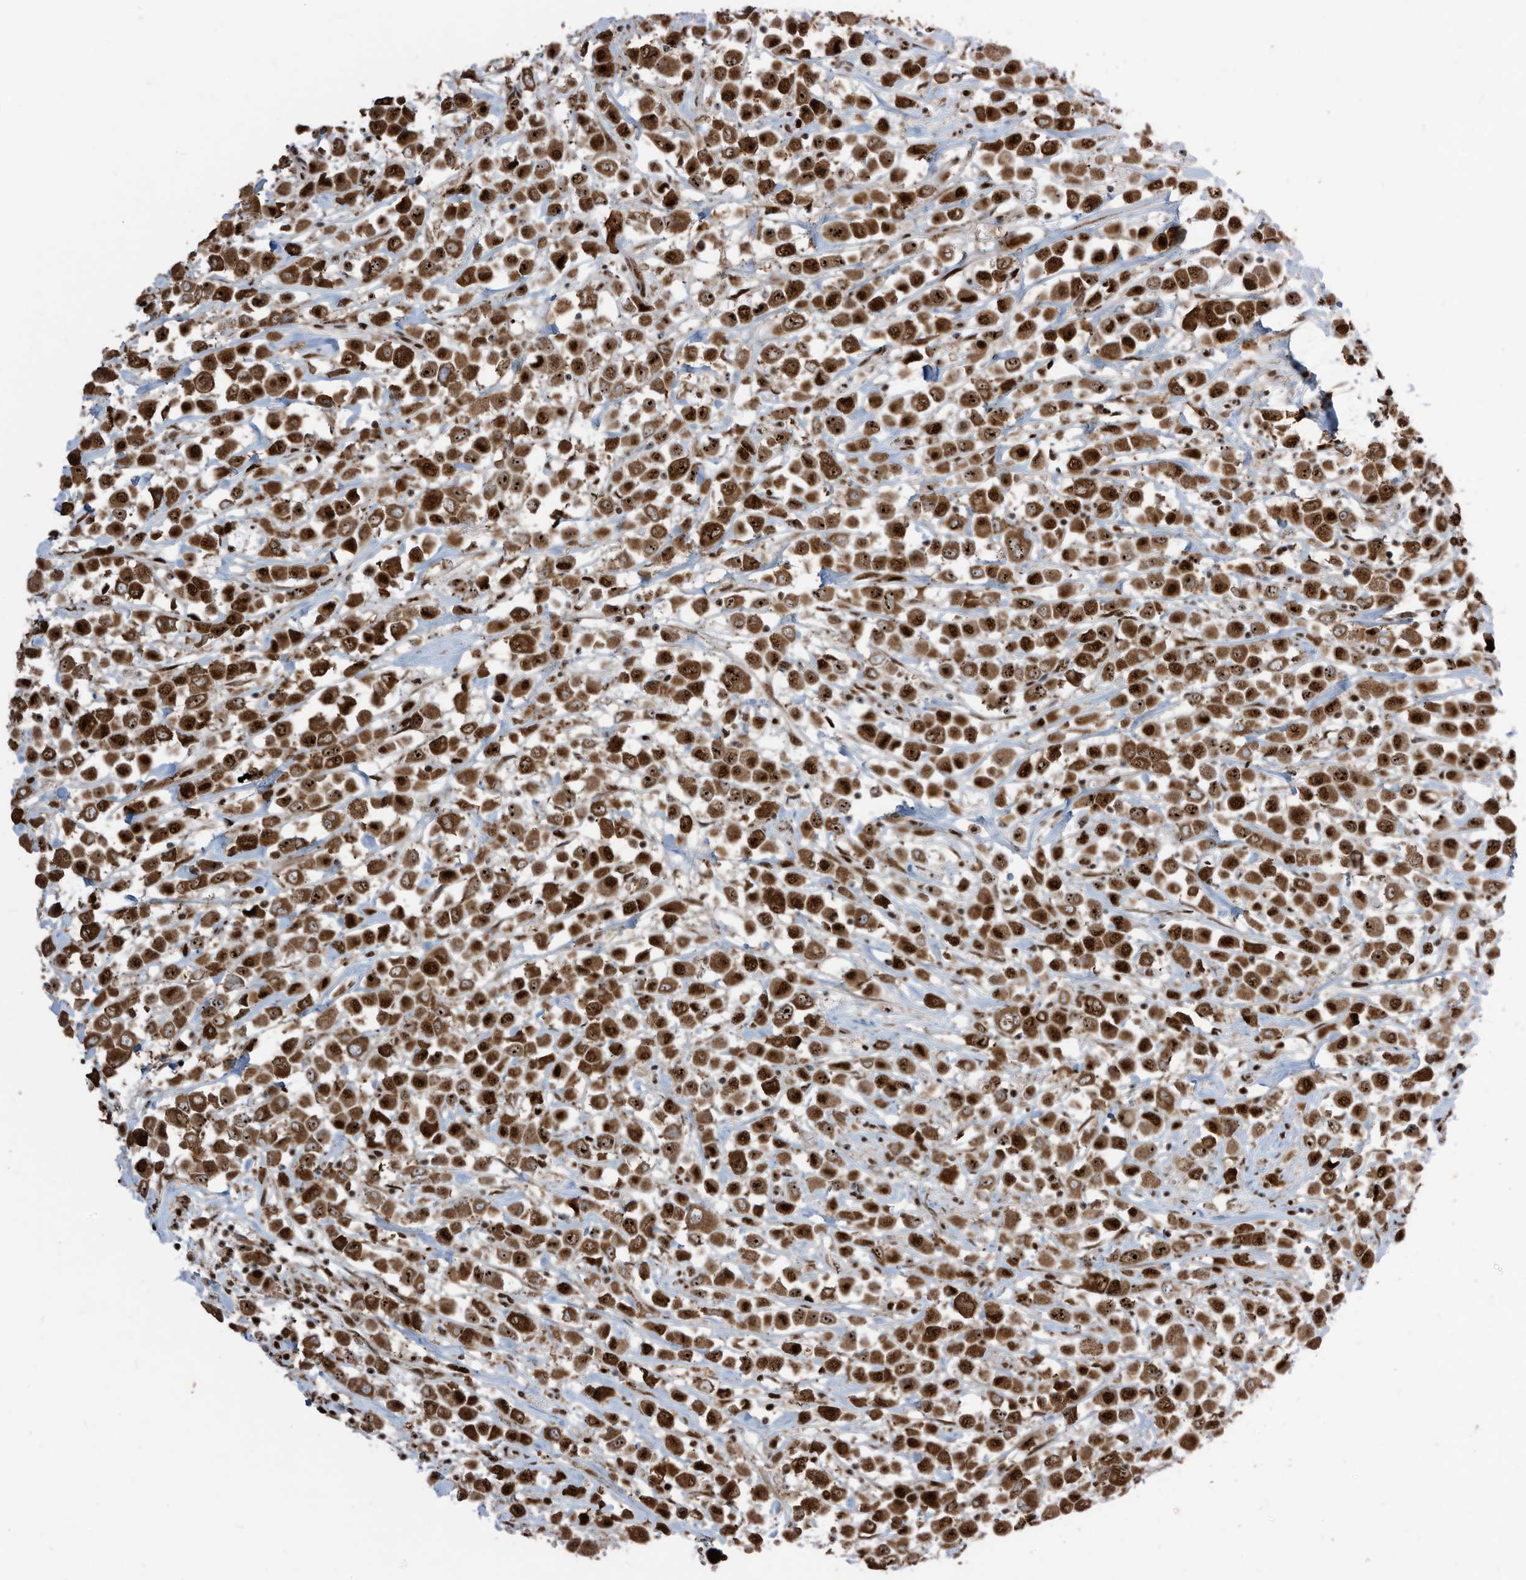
{"staining": {"intensity": "strong", "quantity": ">75%", "location": "nuclear"}, "tissue": "breast cancer", "cell_type": "Tumor cells", "image_type": "cancer", "snomed": [{"axis": "morphology", "description": "Duct carcinoma"}, {"axis": "topography", "description": "Breast"}], "caption": "Immunohistochemistry of breast cancer (intraductal carcinoma) reveals high levels of strong nuclear staining in about >75% of tumor cells.", "gene": "LBH", "patient": {"sex": "female", "age": 61}}